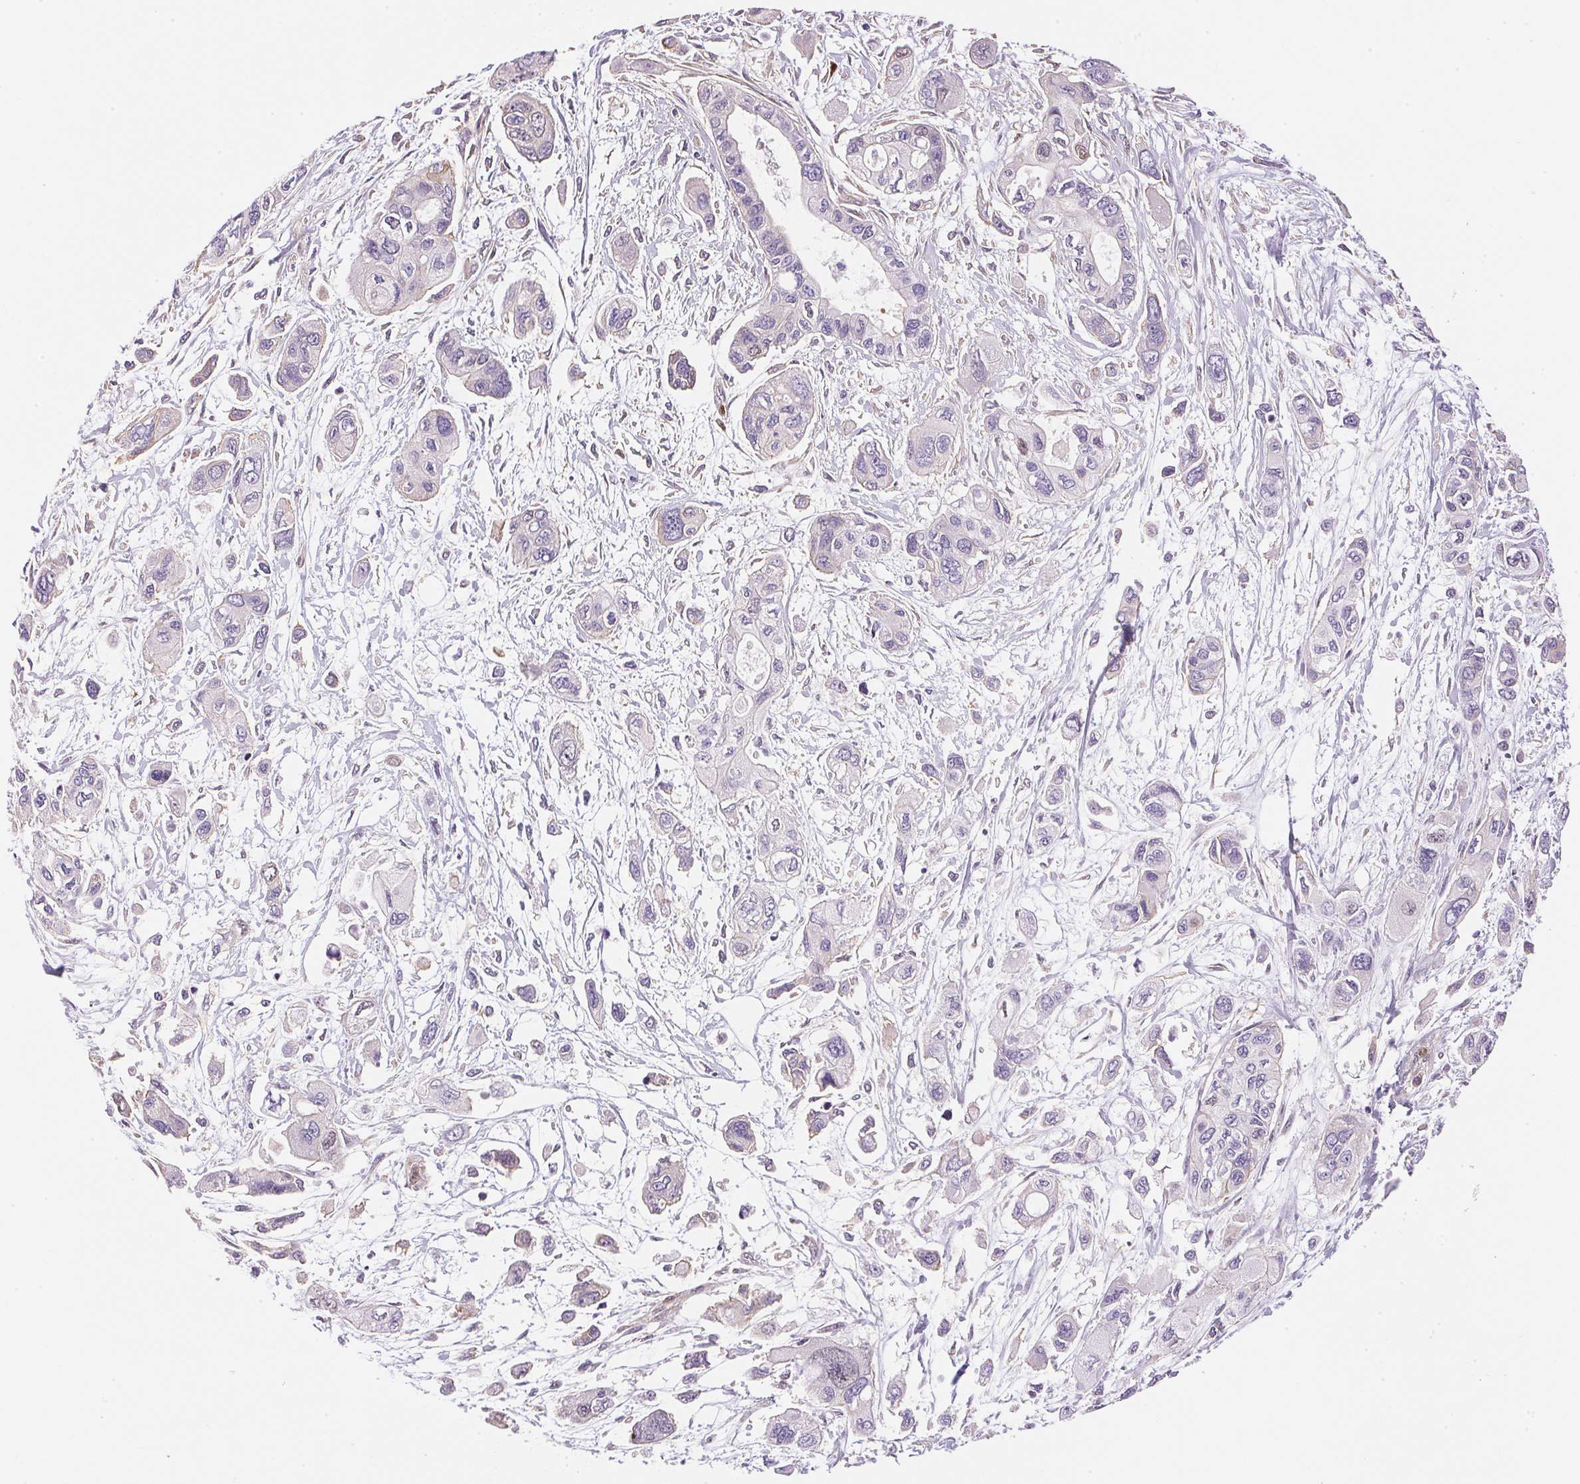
{"staining": {"intensity": "negative", "quantity": "none", "location": "none"}, "tissue": "pancreatic cancer", "cell_type": "Tumor cells", "image_type": "cancer", "snomed": [{"axis": "morphology", "description": "Adenocarcinoma, NOS"}, {"axis": "topography", "description": "Pancreas"}], "caption": "IHC micrograph of human adenocarcinoma (pancreatic) stained for a protein (brown), which reveals no staining in tumor cells.", "gene": "SMTN", "patient": {"sex": "female", "age": 47}}